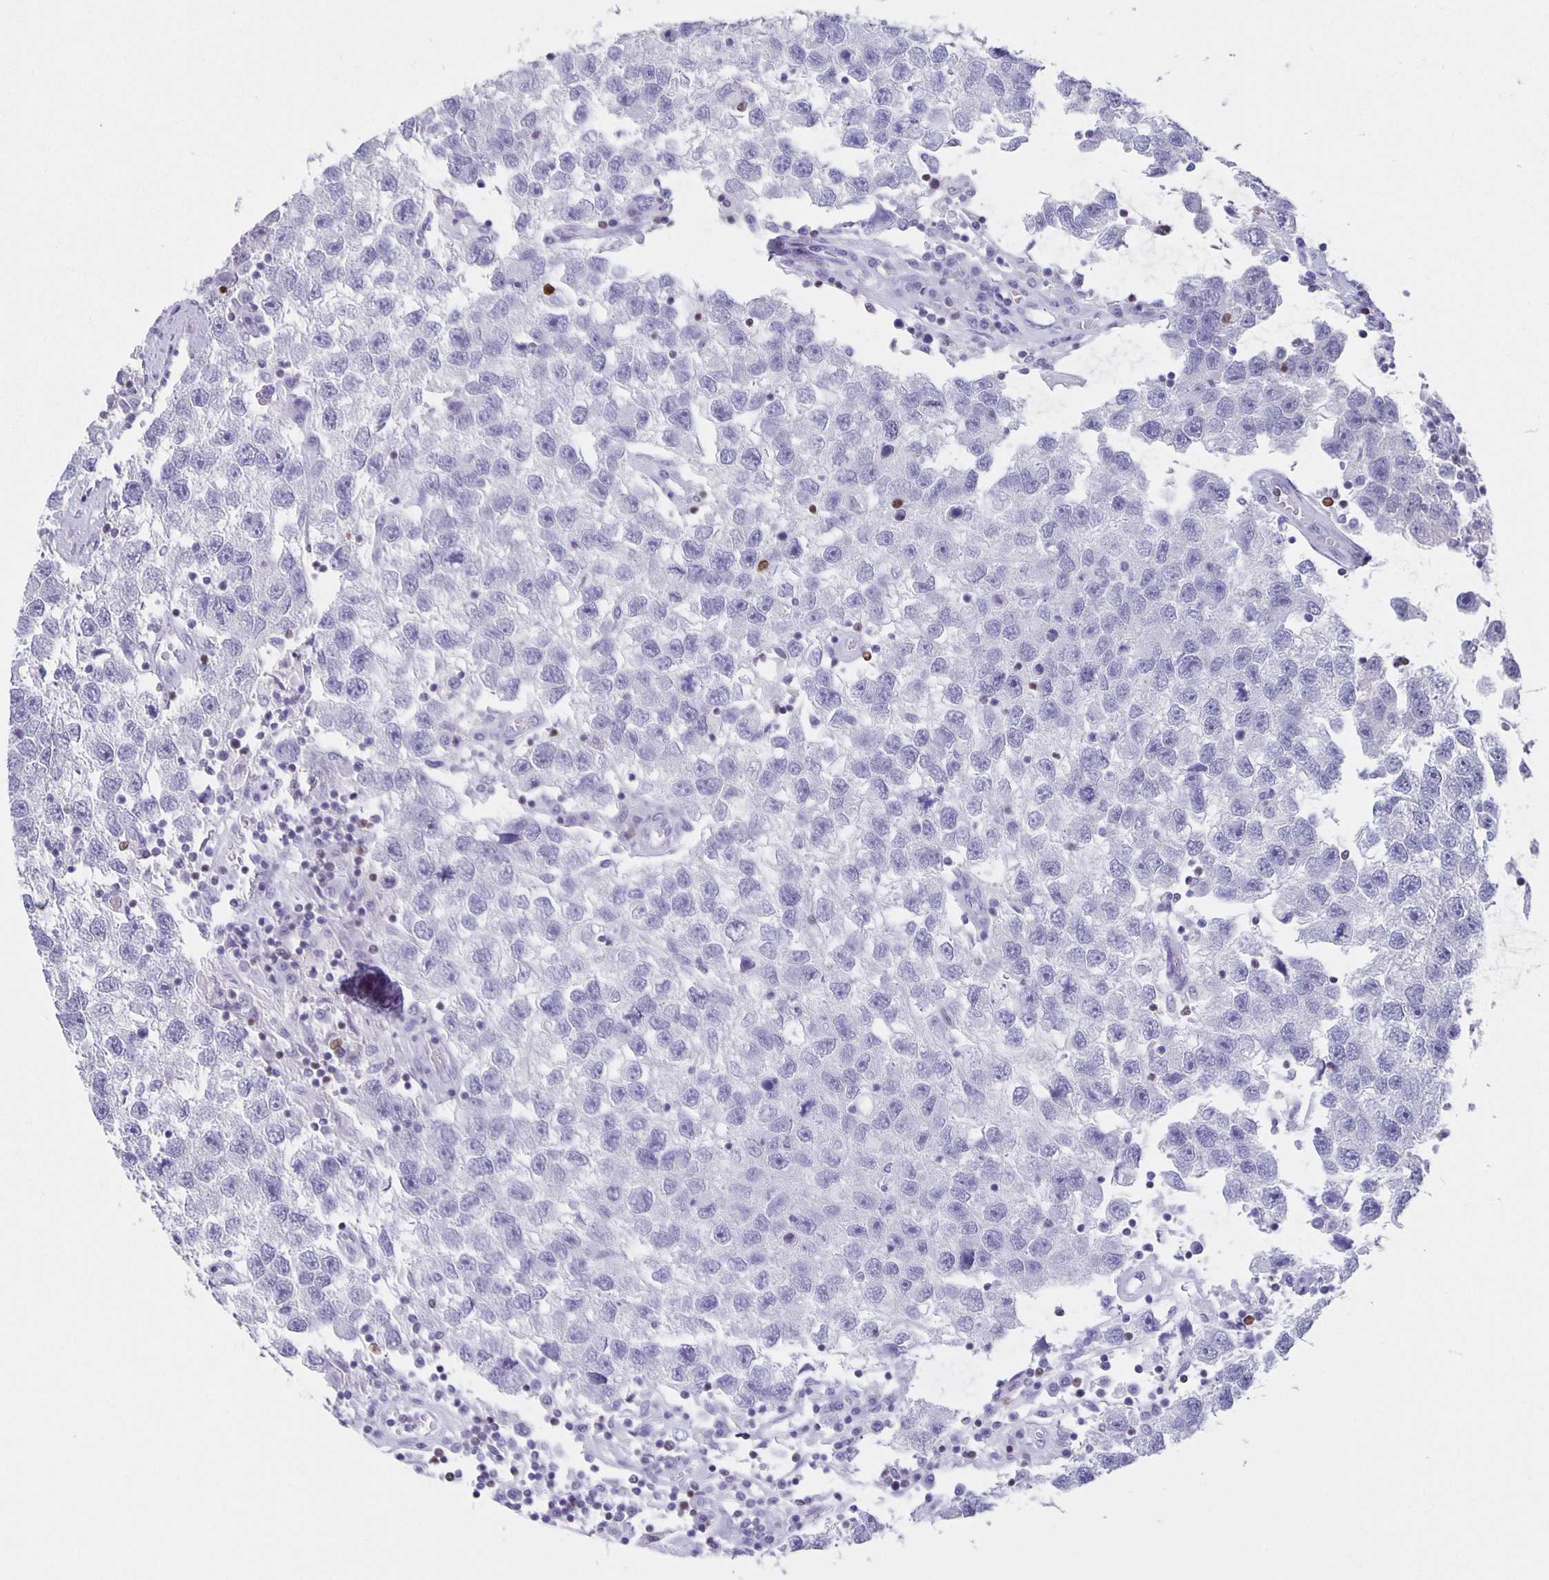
{"staining": {"intensity": "negative", "quantity": "none", "location": "none"}, "tissue": "testis cancer", "cell_type": "Tumor cells", "image_type": "cancer", "snomed": [{"axis": "morphology", "description": "Seminoma, NOS"}, {"axis": "topography", "description": "Testis"}], "caption": "This is an IHC photomicrograph of testis seminoma. There is no expression in tumor cells.", "gene": "SATB2", "patient": {"sex": "male", "age": 26}}